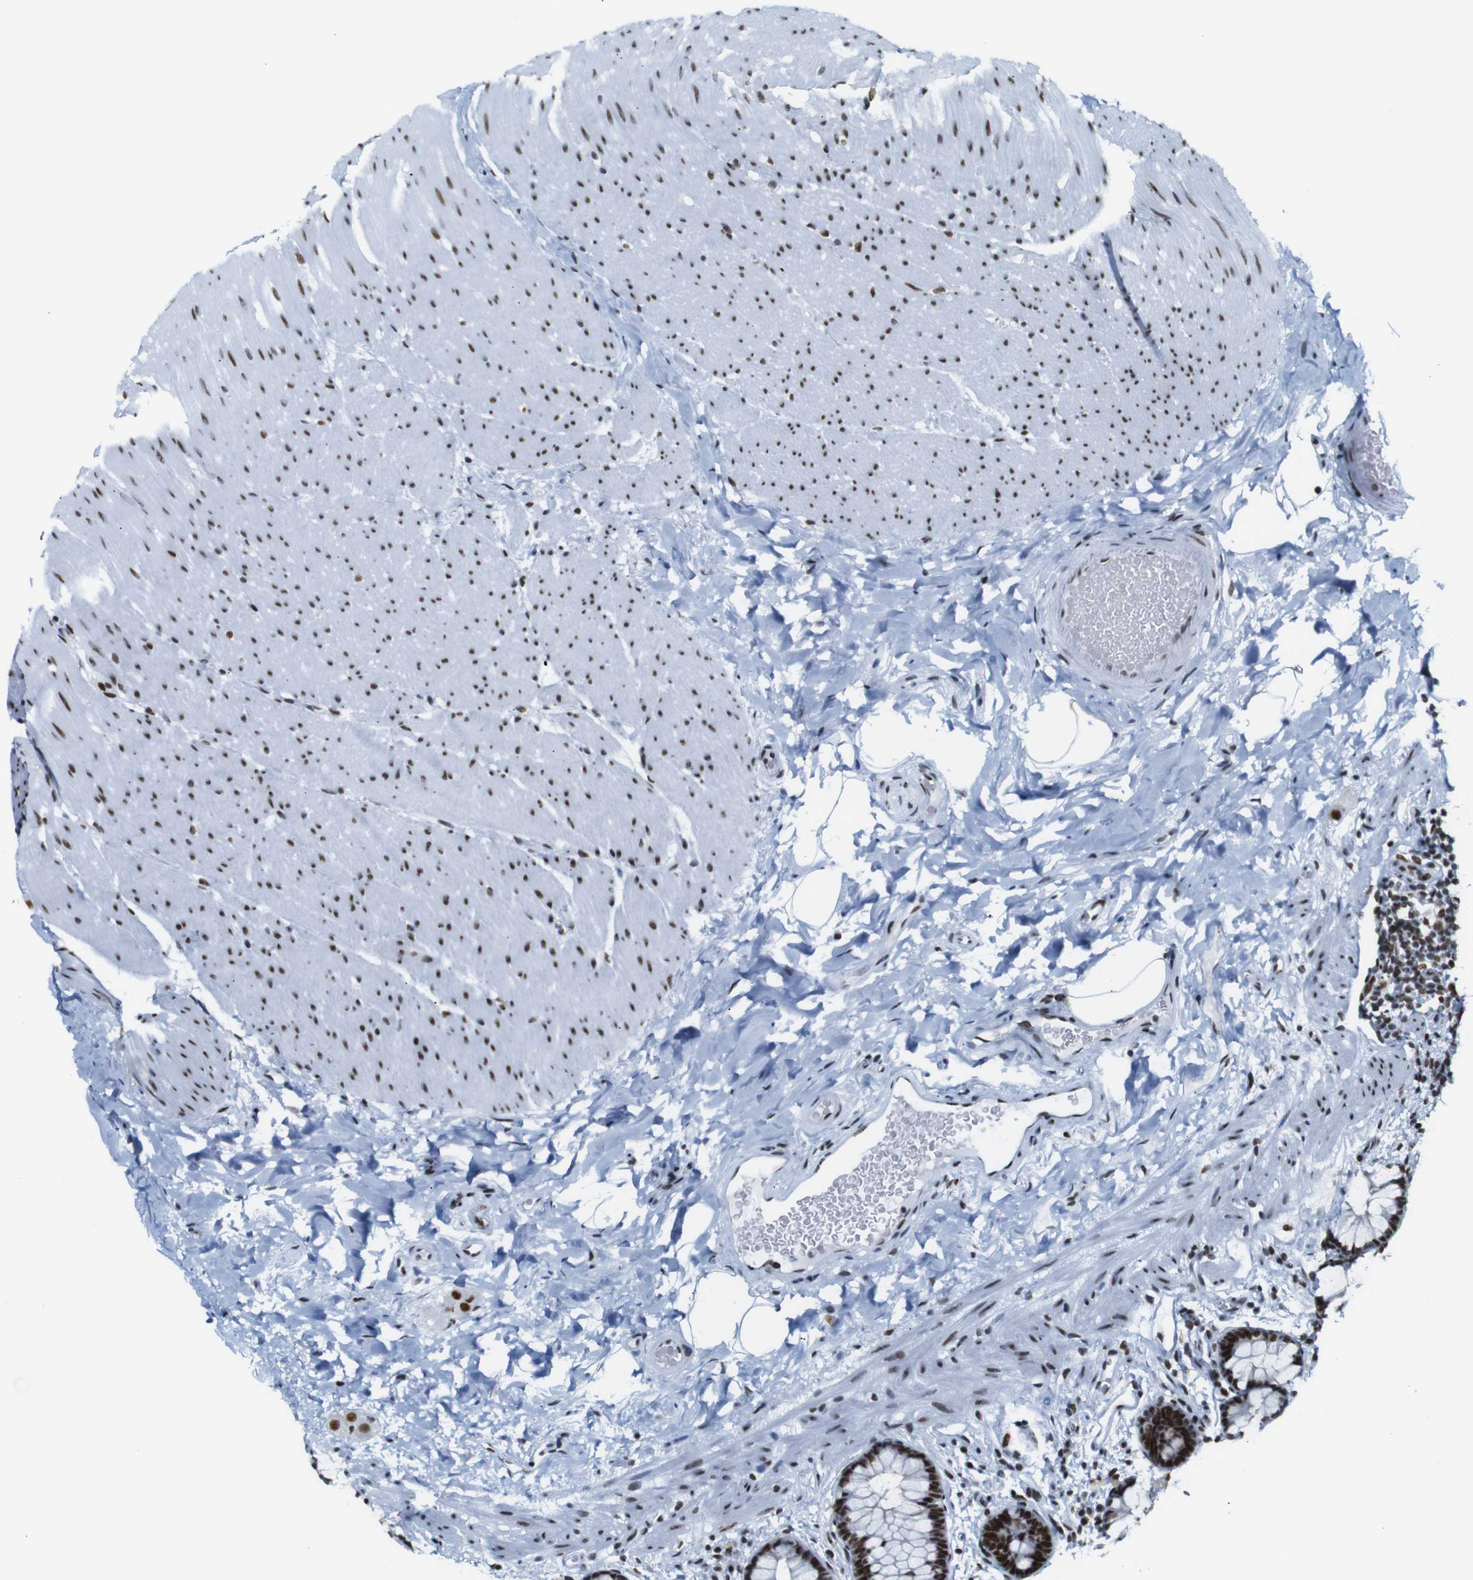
{"staining": {"intensity": "moderate", "quantity": ">75%", "location": "nuclear"}, "tissue": "colon", "cell_type": "Endothelial cells", "image_type": "normal", "snomed": [{"axis": "morphology", "description": "Normal tissue, NOS"}, {"axis": "topography", "description": "Colon"}], "caption": "Immunohistochemistry micrograph of unremarkable colon stained for a protein (brown), which exhibits medium levels of moderate nuclear staining in about >75% of endothelial cells.", "gene": "TRA2B", "patient": {"sex": "female", "age": 80}}